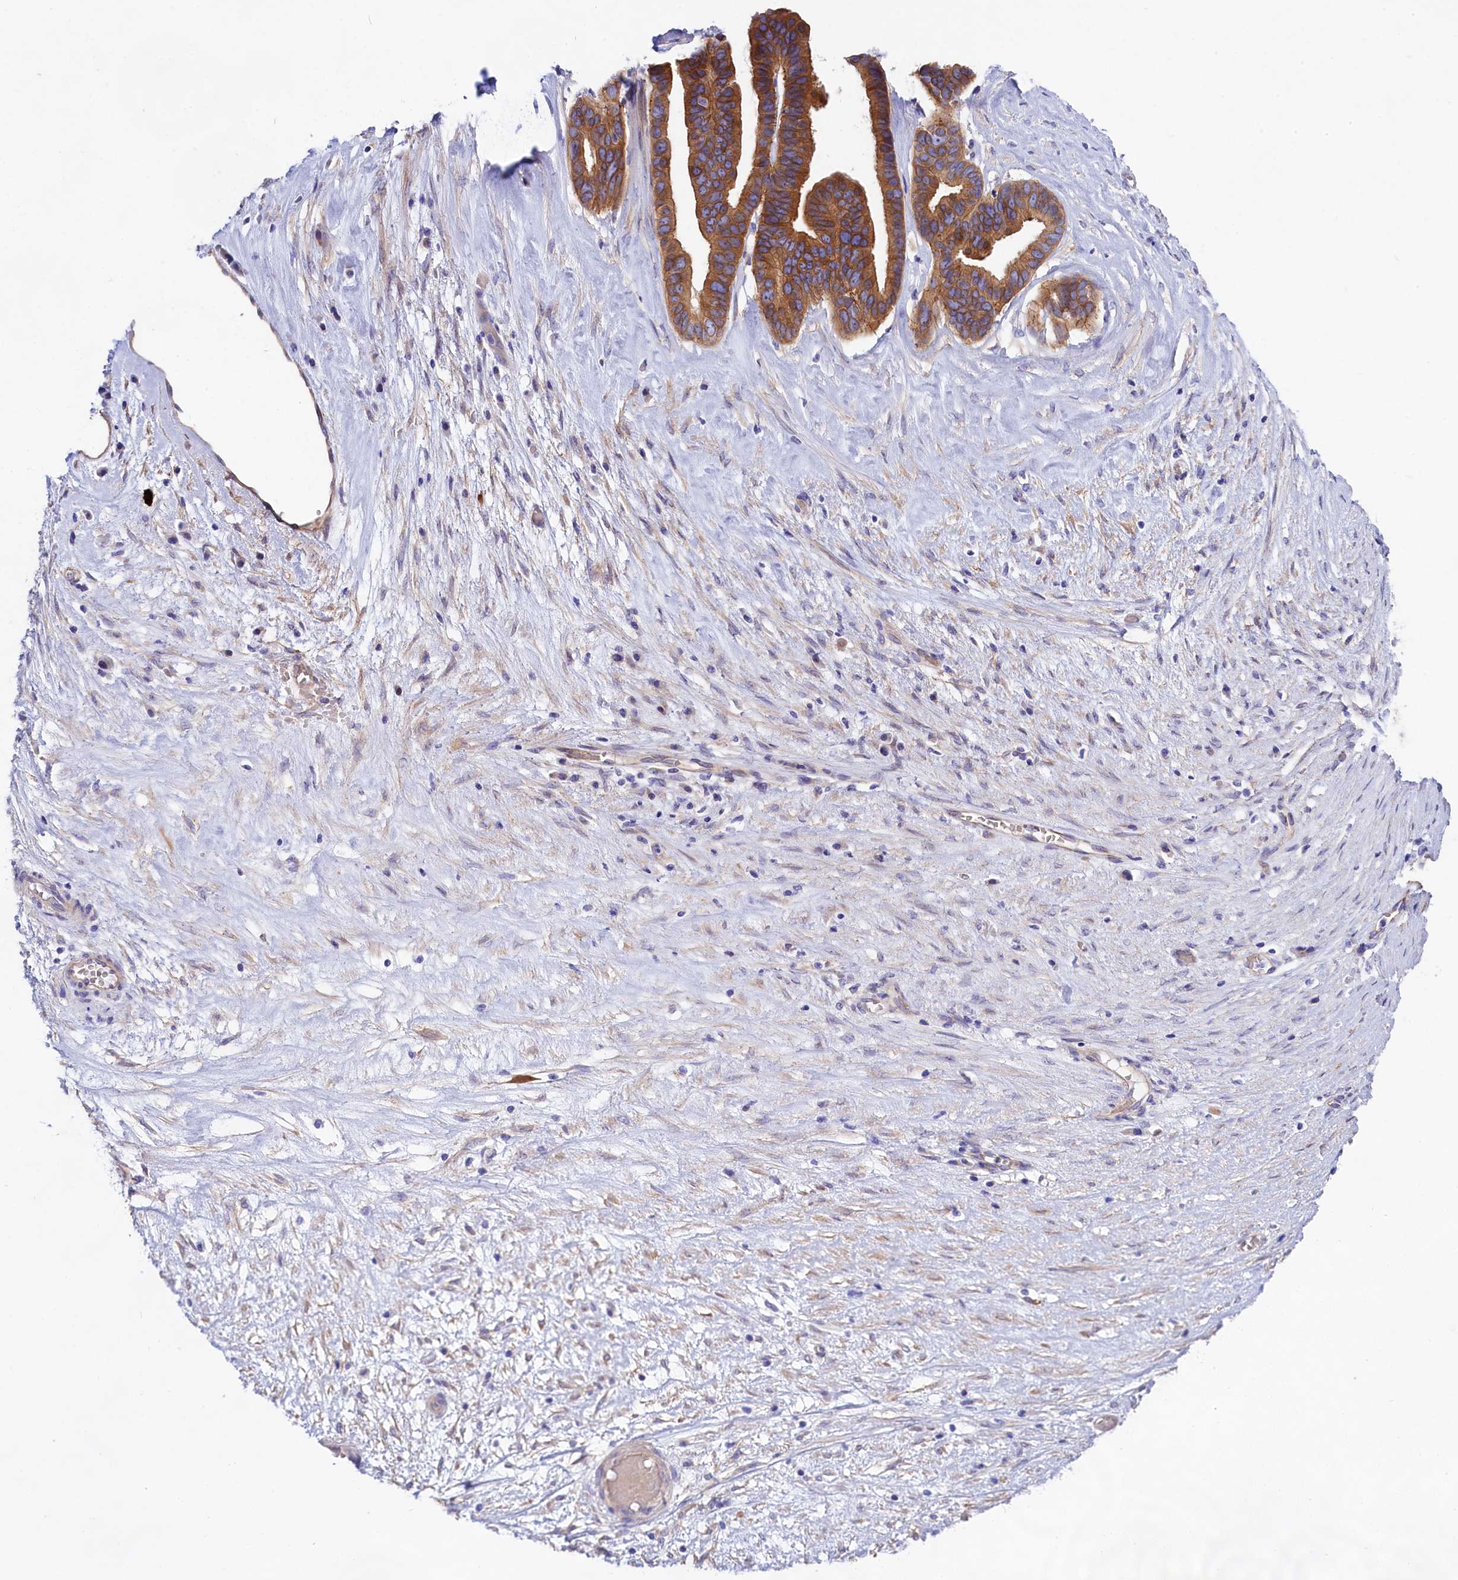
{"staining": {"intensity": "strong", "quantity": ">75%", "location": "cytoplasmic/membranous"}, "tissue": "ovarian cancer", "cell_type": "Tumor cells", "image_type": "cancer", "snomed": [{"axis": "morphology", "description": "Cystadenocarcinoma, serous, NOS"}, {"axis": "topography", "description": "Ovary"}], "caption": "Tumor cells display high levels of strong cytoplasmic/membranous expression in approximately >75% of cells in serous cystadenocarcinoma (ovarian). The protein is stained brown, and the nuclei are stained in blue (DAB (3,3'-diaminobenzidine) IHC with brightfield microscopy, high magnification).", "gene": "PPP1R13L", "patient": {"sex": "female", "age": 56}}